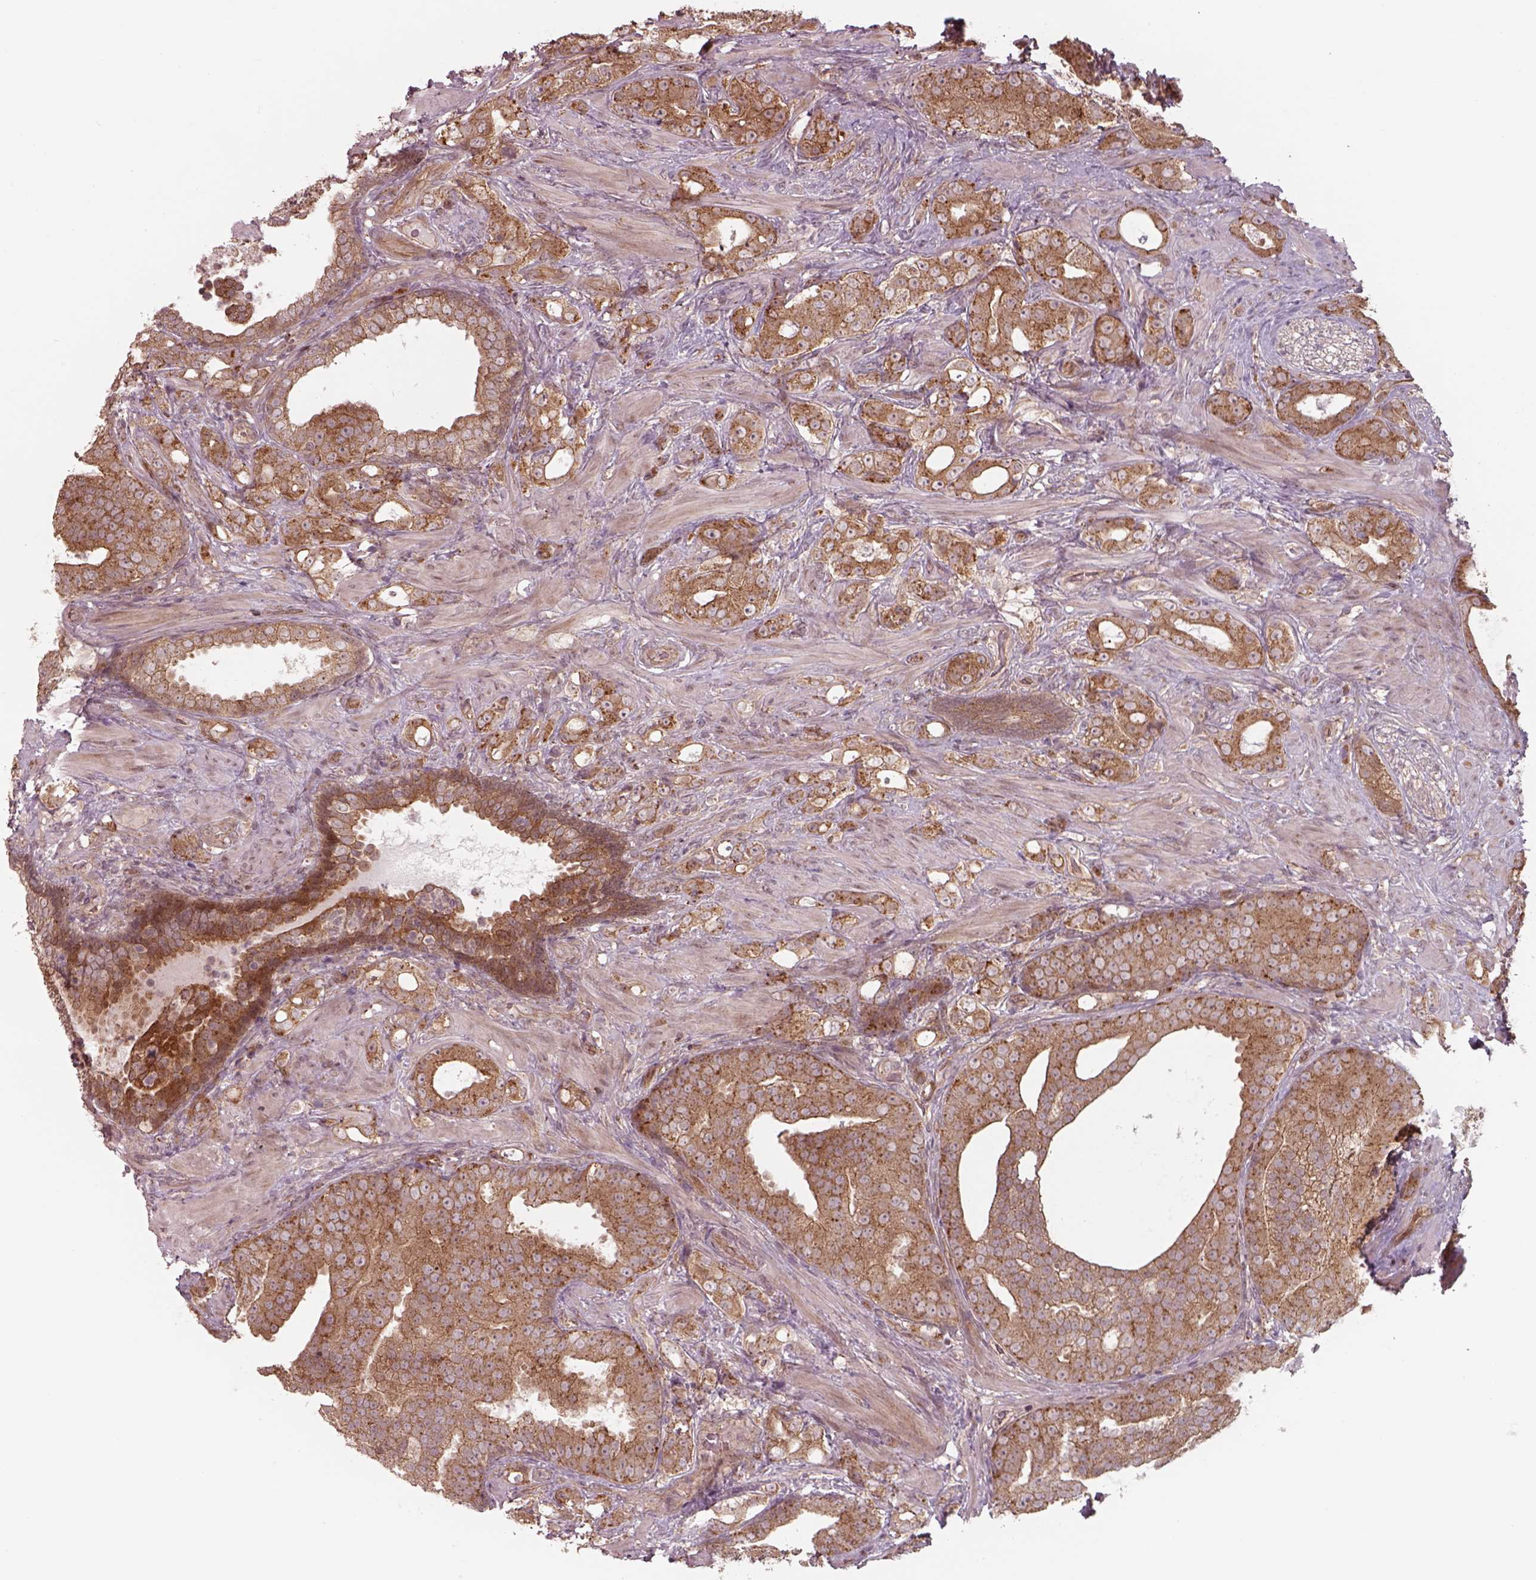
{"staining": {"intensity": "moderate", "quantity": ">75%", "location": "cytoplasmic/membranous"}, "tissue": "prostate cancer", "cell_type": "Tumor cells", "image_type": "cancer", "snomed": [{"axis": "morphology", "description": "Adenocarcinoma, NOS"}, {"axis": "topography", "description": "Prostate"}], "caption": "Moderate cytoplasmic/membranous staining is appreciated in about >75% of tumor cells in prostate cancer (adenocarcinoma).", "gene": "CHMP3", "patient": {"sex": "male", "age": 57}}